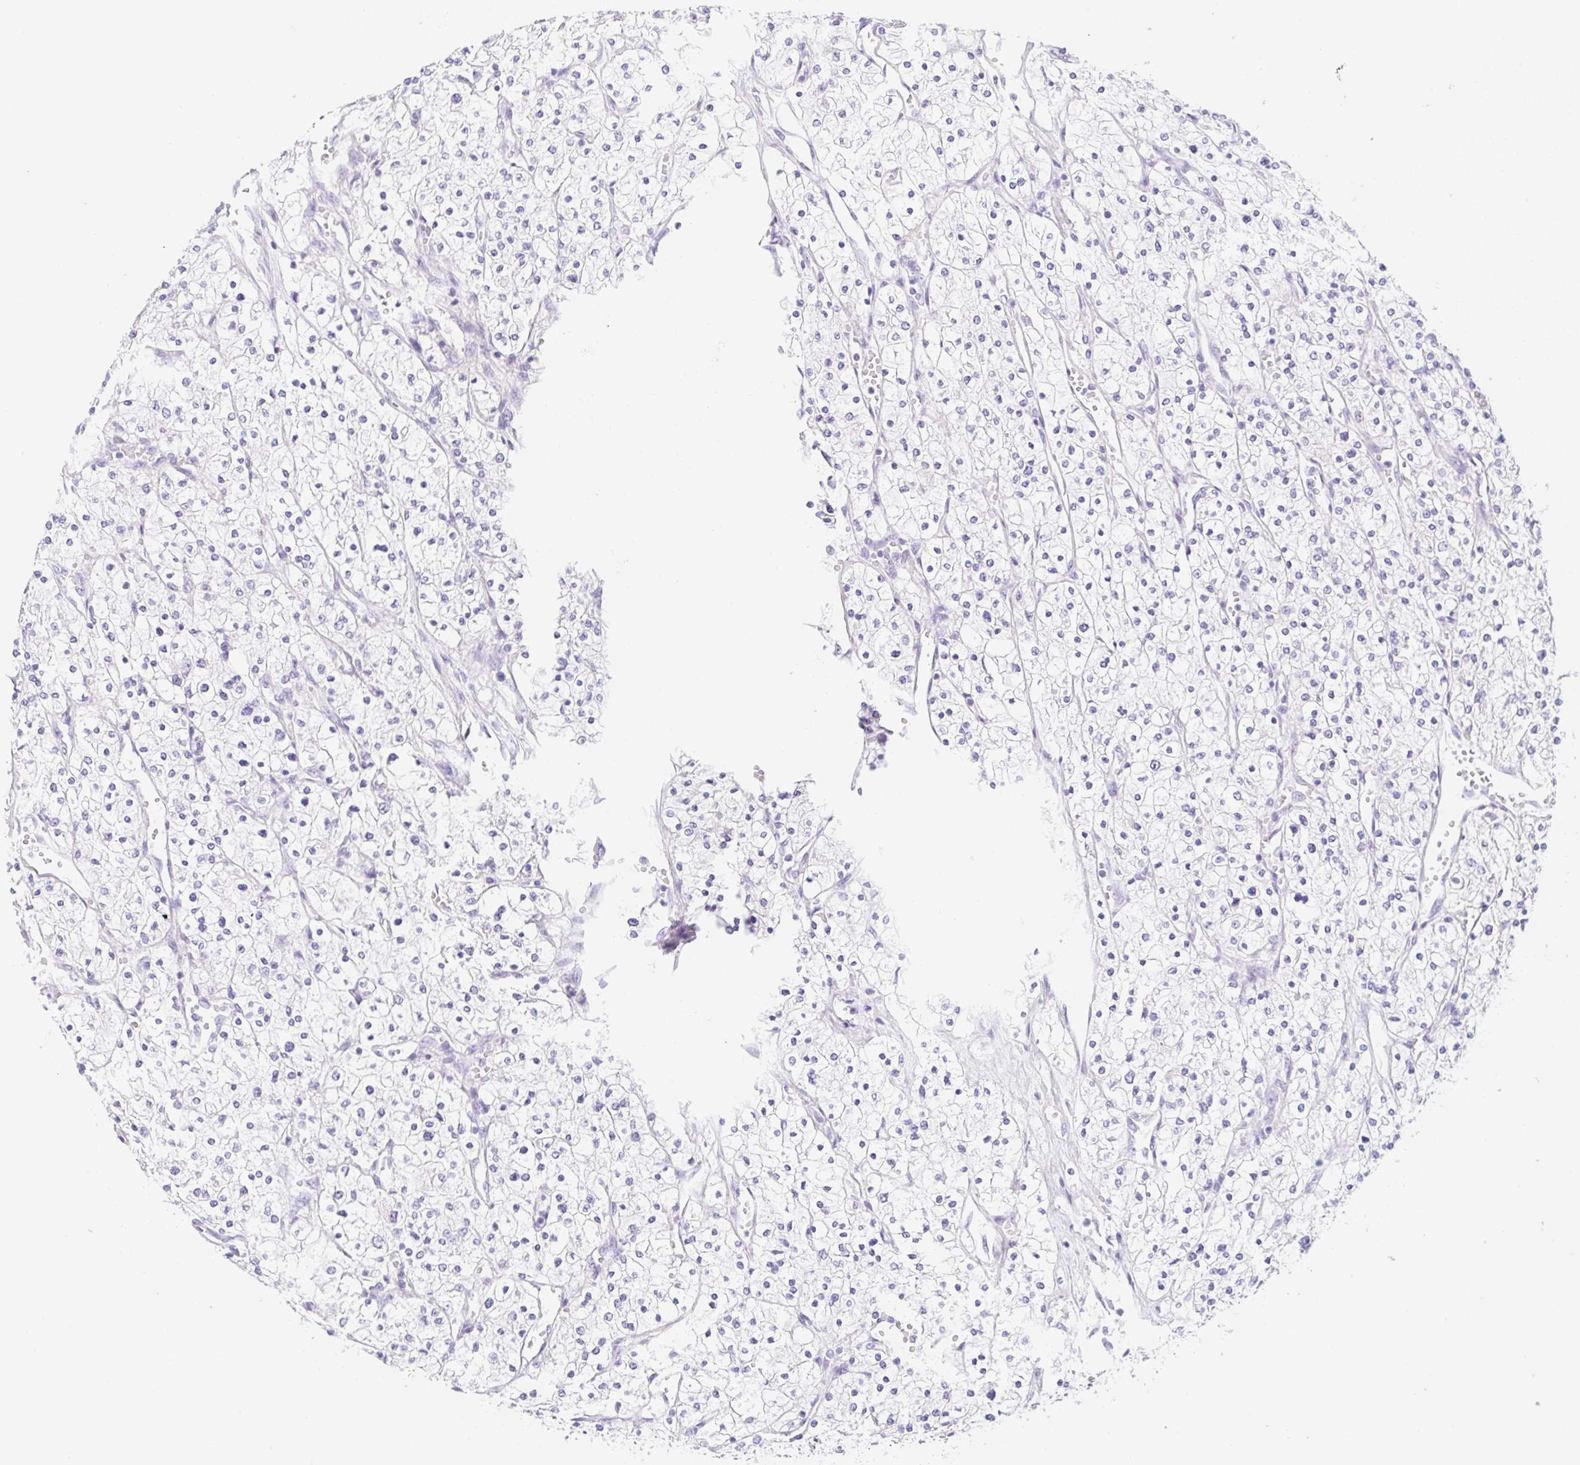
{"staining": {"intensity": "negative", "quantity": "none", "location": "none"}, "tissue": "renal cancer", "cell_type": "Tumor cells", "image_type": "cancer", "snomed": [{"axis": "morphology", "description": "Adenocarcinoma, NOS"}, {"axis": "topography", "description": "Kidney"}], "caption": "IHC of human renal cancer reveals no positivity in tumor cells. (DAB (3,3'-diaminobenzidine) immunohistochemistry with hematoxylin counter stain).", "gene": "KLK8", "patient": {"sex": "male", "age": 80}}